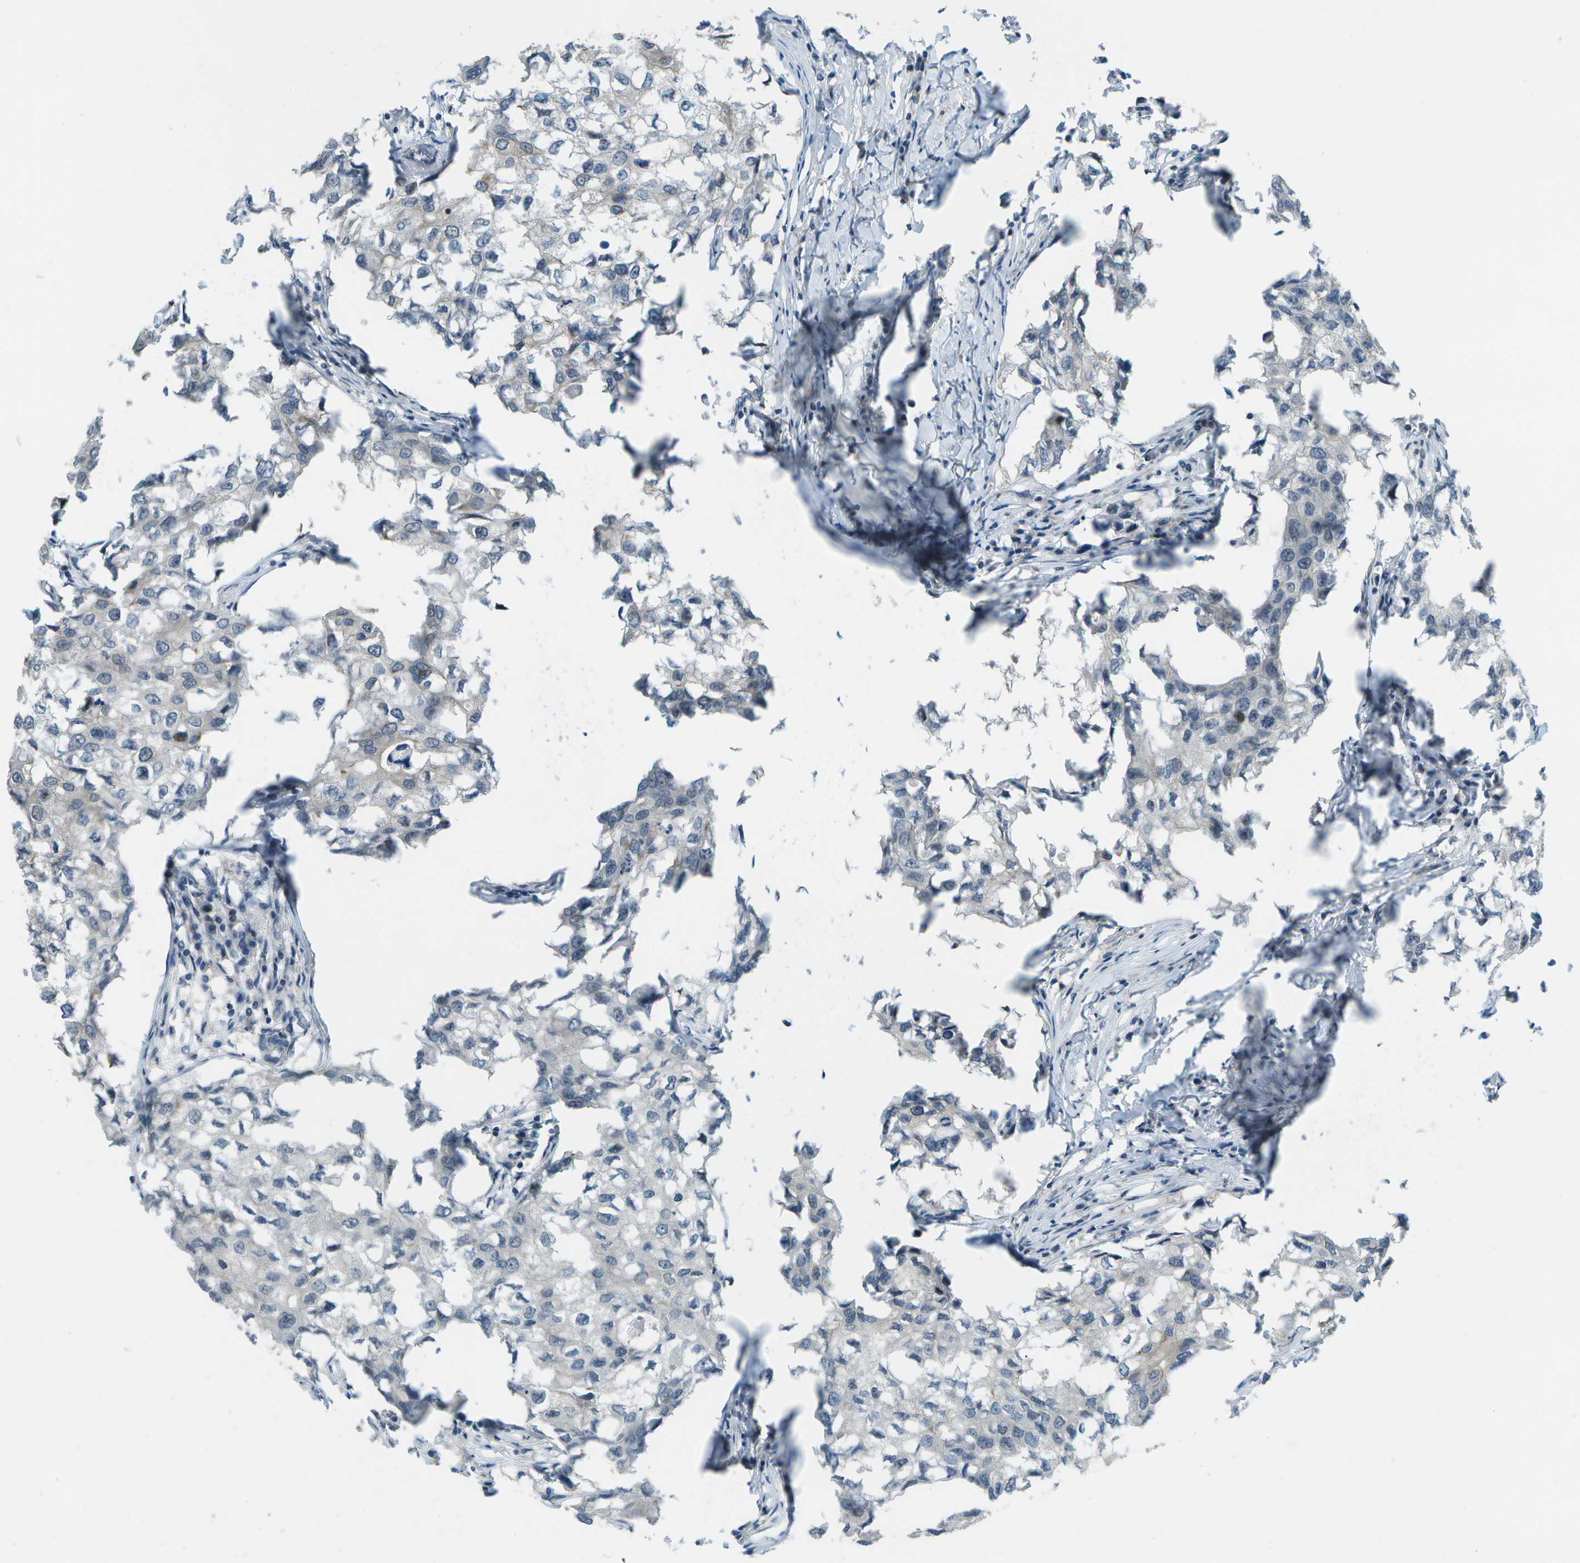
{"staining": {"intensity": "negative", "quantity": "none", "location": "none"}, "tissue": "breast cancer", "cell_type": "Tumor cells", "image_type": "cancer", "snomed": [{"axis": "morphology", "description": "Duct carcinoma"}, {"axis": "topography", "description": "Breast"}], "caption": "Immunohistochemistry of breast cancer shows no positivity in tumor cells. (DAB (3,3'-diaminobenzidine) IHC with hematoxylin counter stain).", "gene": "WNK2", "patient": {"sex": "female", "age": 27}}